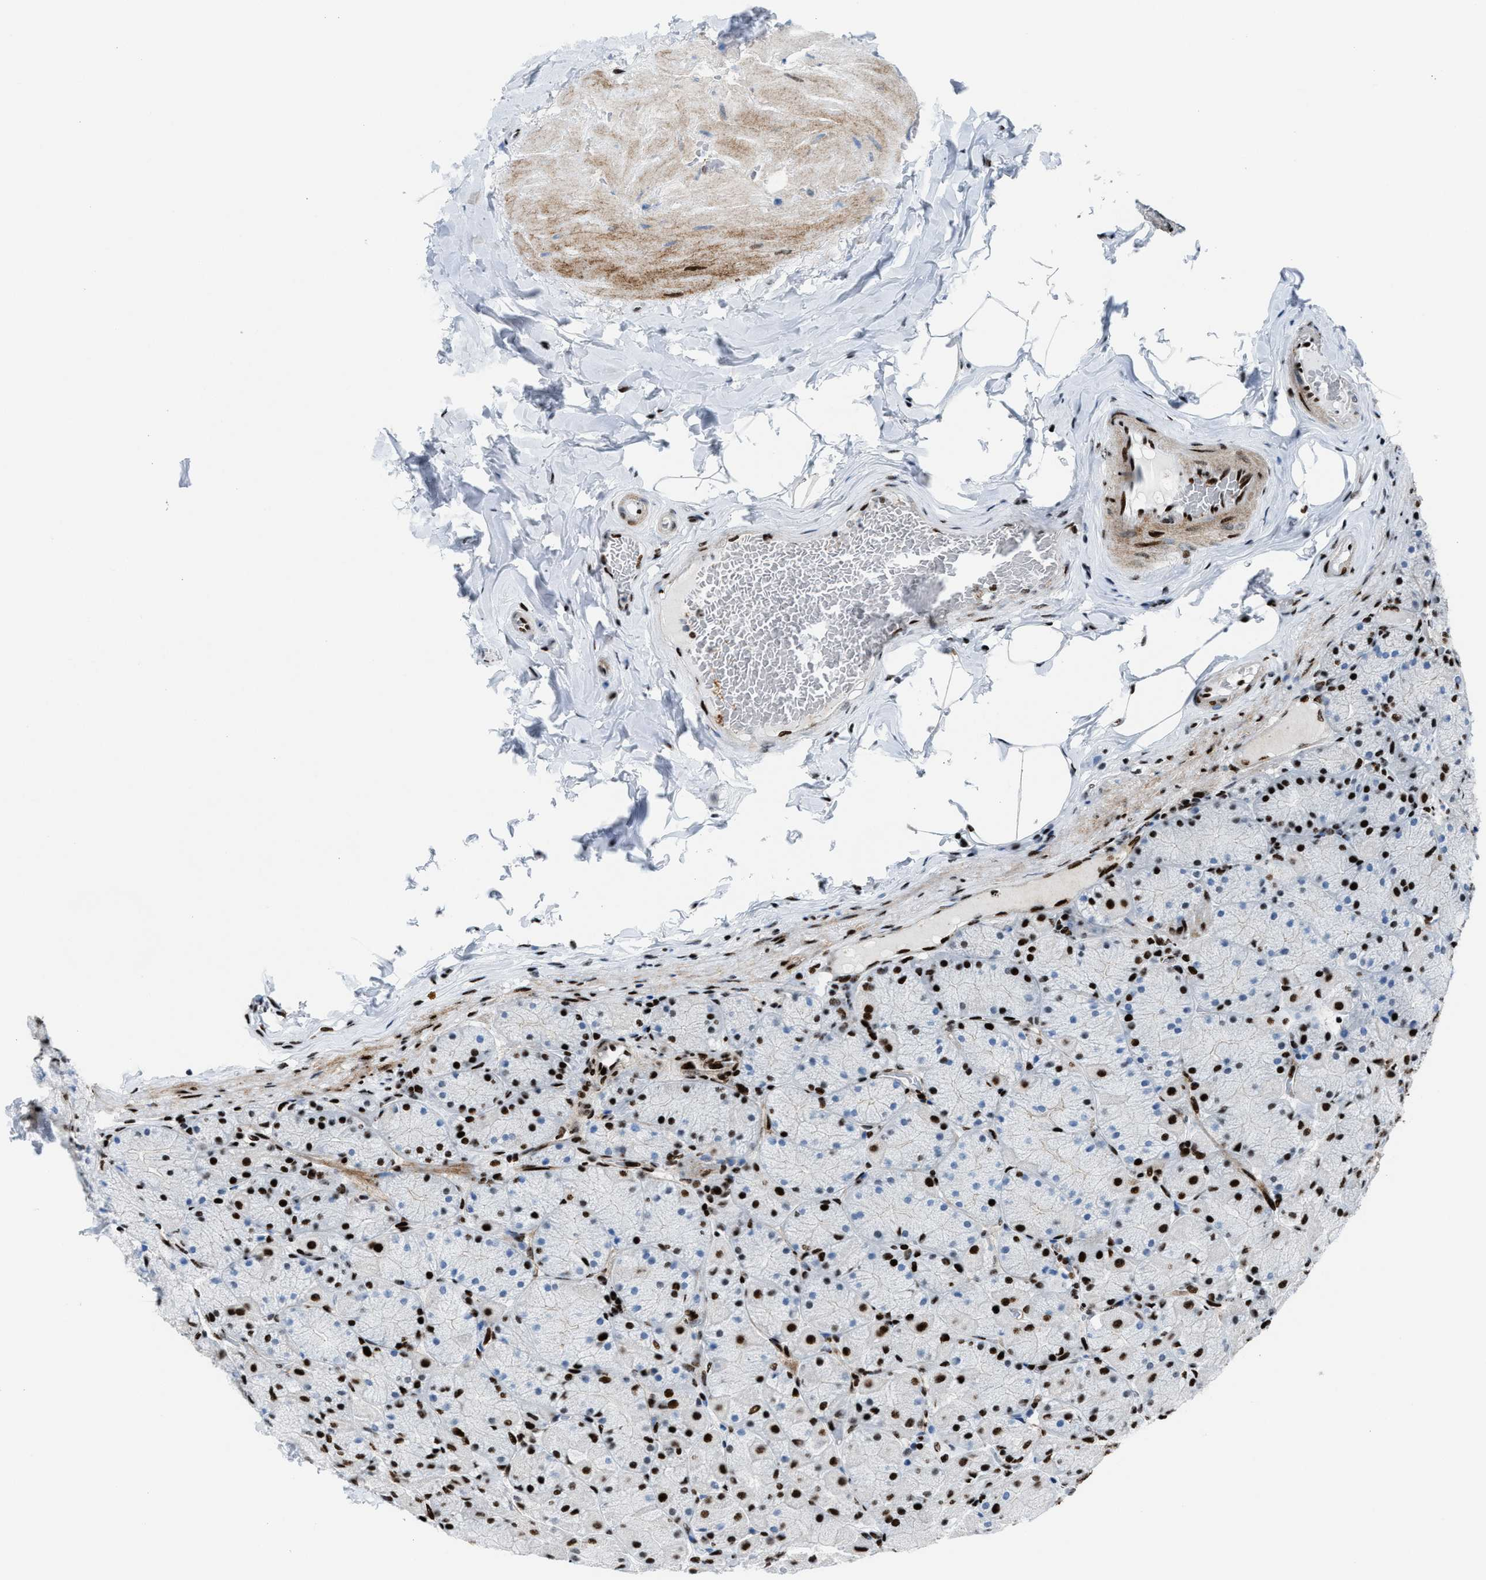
{"staining": {"intensity": "strong", "quantity": ">75%", "location": "nuclear"}, "tissue": "stomach", "cell_type": "Glandular cells", "image_type": "normal", "snomed": [{"axis": "morphology", "description": "Normal tissue, NOS"}, {"axis": "topography", "description": "Stomach, upper"}], "caption": "Unremarkable stomach reveals strong nuclear expression in approximately >75% of glandular cells (brown staining indicates protein expression, while blue staining denotes nuclei)..", "gene": "NONO", "patient": {"sex": "female", "age": 56}}